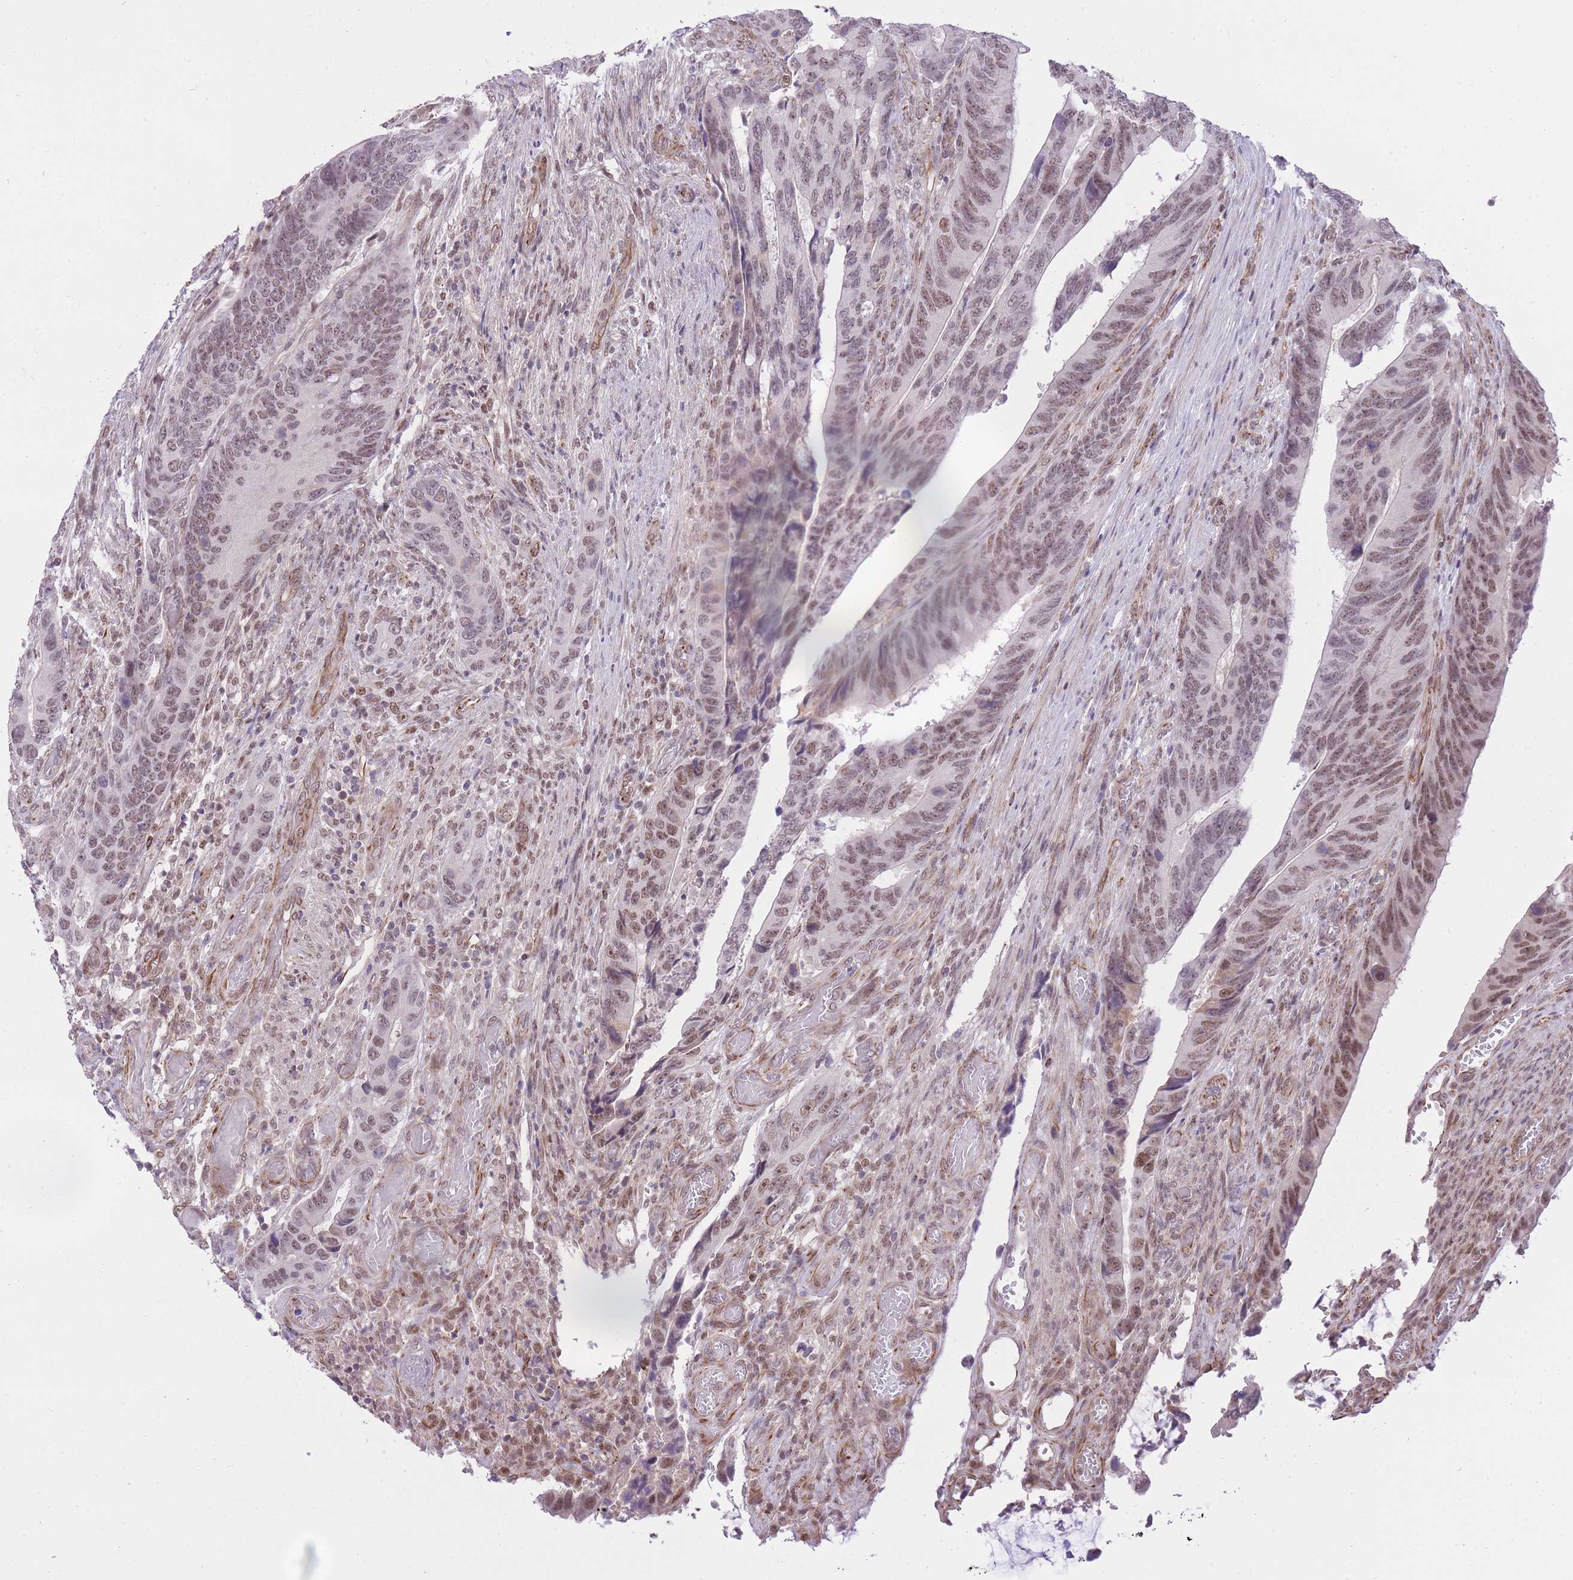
{"staining": {"intensity": "moderate", "quantity": "25%-75%", "location": "nuclear"}, "tissue": "colorectal cancer", "cell_type": "Tumor cells", "image_type": "cancer", "snomed": [{"axis": "morphology", "description": "Adenocarcinoma, NOS"}, {"axis": "topography", "description": "Colon"}], "caption": "Immunohistochemistry (IHC) (DAB (3,3'-diaminobenzidine)) staining of human colorectal cancer (adenocarcinoma) reveals moderate nuclear protein positivity in about 25%-75% of tumor cells. (Stains: DAB (3,3'-diaminobenzidine) in brown, nuclei in blue, Microscopy: brightfield microscopy at high magnification).", "gene": "ELL", "patient": {"sex": "male", "age": 87}}